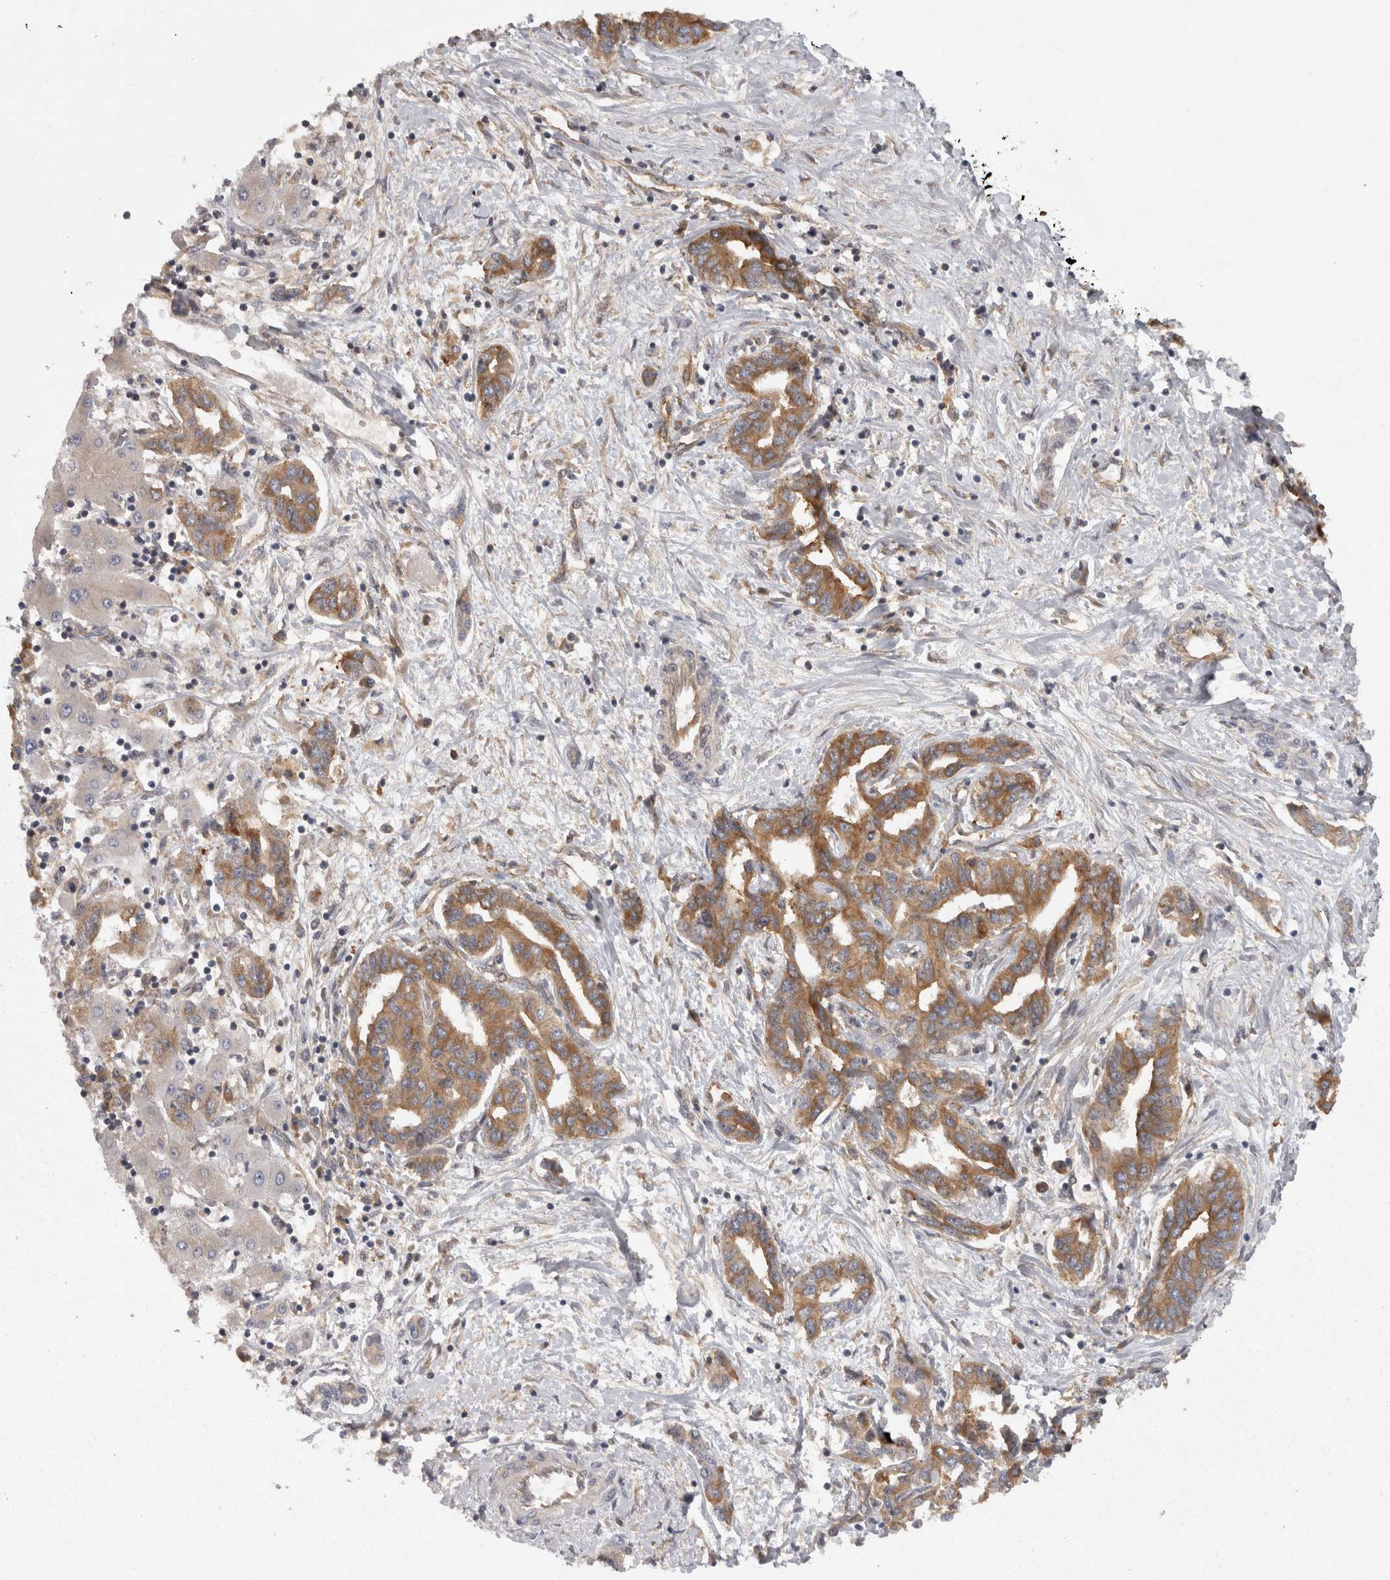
{"staining": {"intensity": "moderate", "quantity": ">75%", "location": "cytoplasmic/membranous"}, "tissue": "liver cancer", "cell_type": "Tumor cells", "image_type": "cancer", "snomed": [{"axis": "morphology", "description": "Cholangiocarcinoma"}, {"axis": "topography", "description": "Liver"}], "caption": "Tumor cells reveal moderate cytoplasmic/membranous expression in approximately >75% of cells in cholangiocarcinoma (liver).", "gene": "SMCR8", "patient": {"sex": "male", "age": 59}}